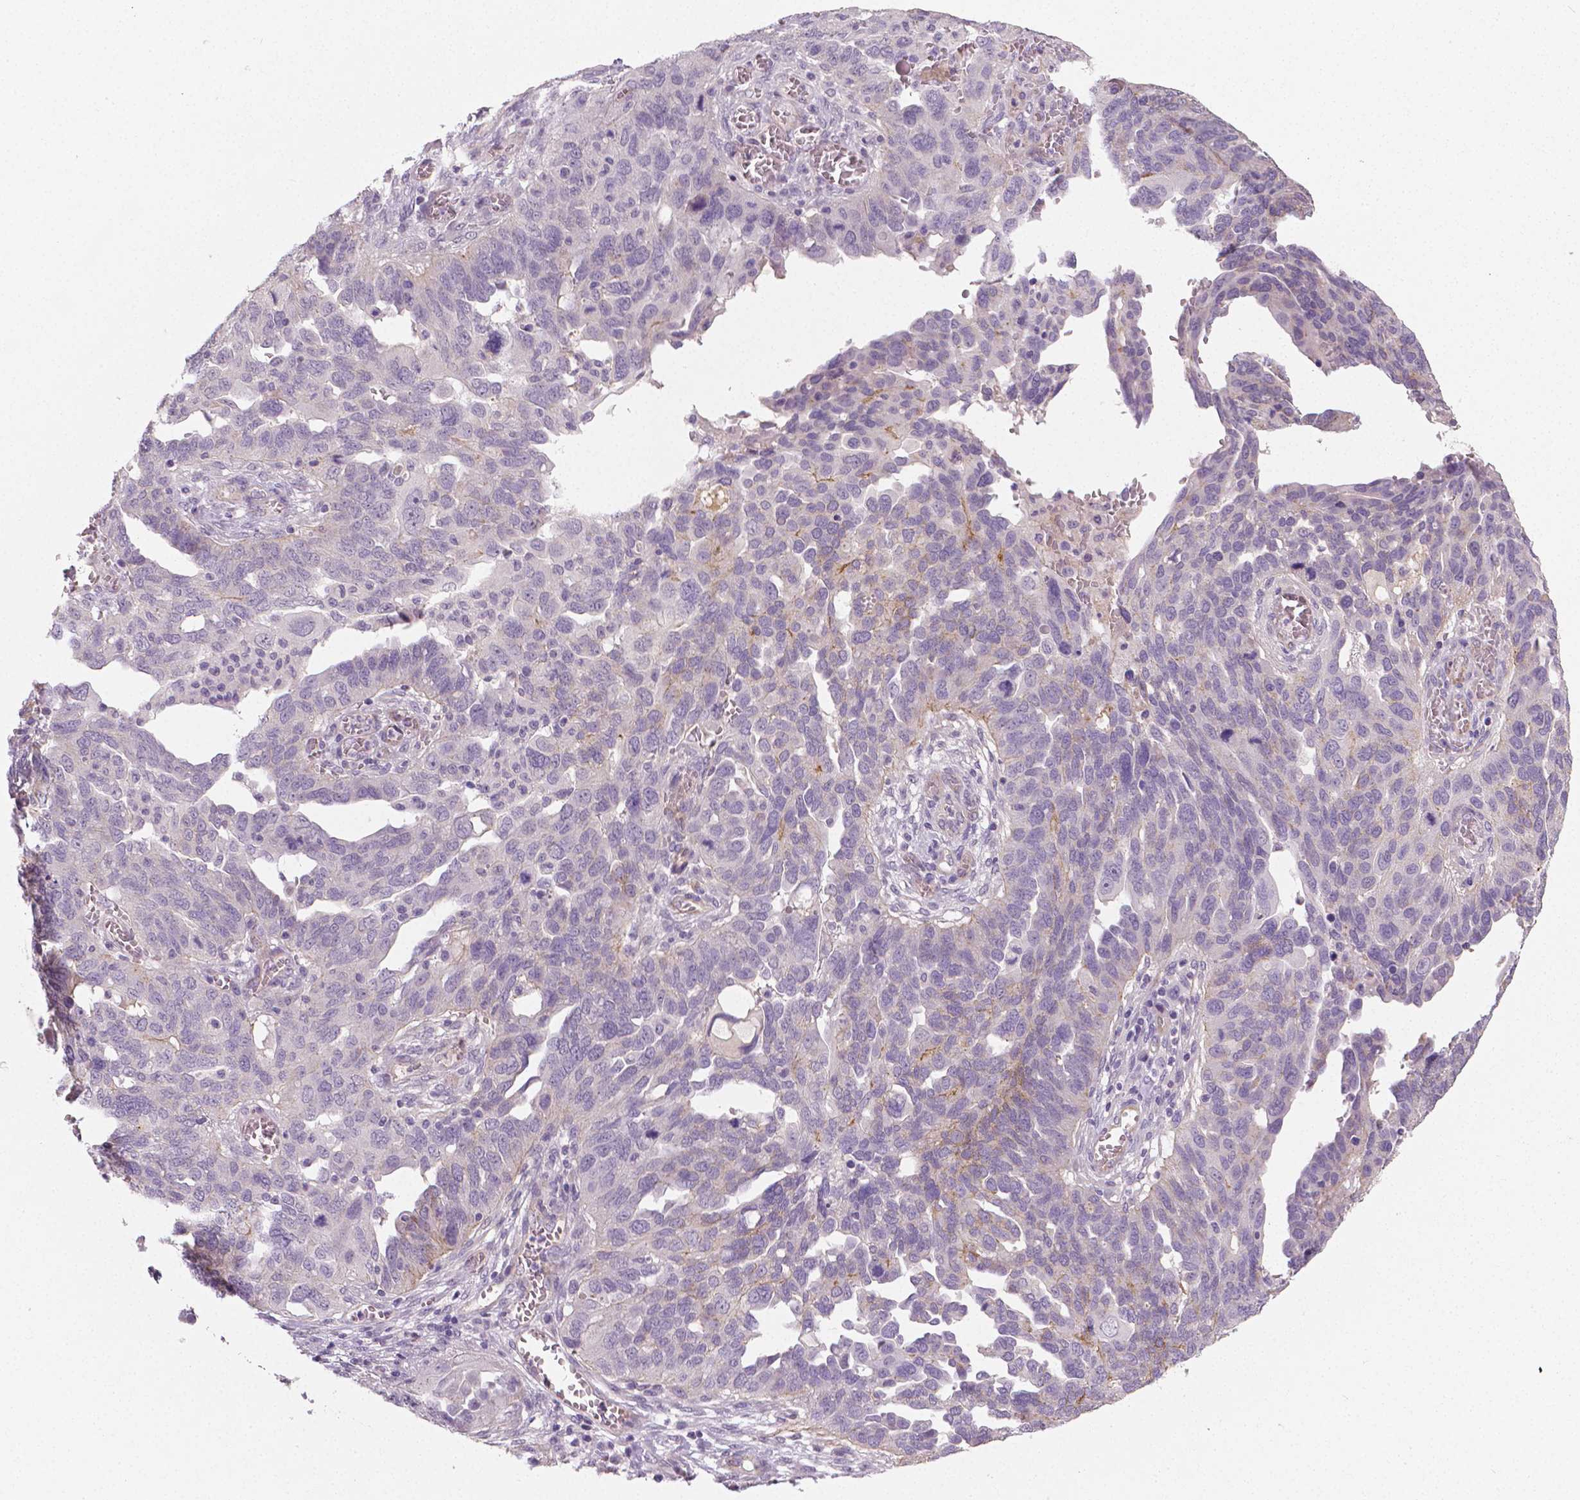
{"staining": {"intensity": "negative", "quantity": "none", "location": "none"}, "tissue": "ovarian cancer", "cell_type": "Tumor cells", "image_type": "cancer", "snomed": [{"axis": "morphology", "description": "Carcinoma, endometroid"}, {"axis": "topography", "description": "Soft tissue"}, {"axis": "topography", "description": "Ovary"}], "caption": "A high-resolution image shows IHC staining of ovarian cancer (endometroid carcinoma), which displays no significant staining in tumor cells.", "gene": "FLT1", "patient": {"sex": "female", "age": 52}}